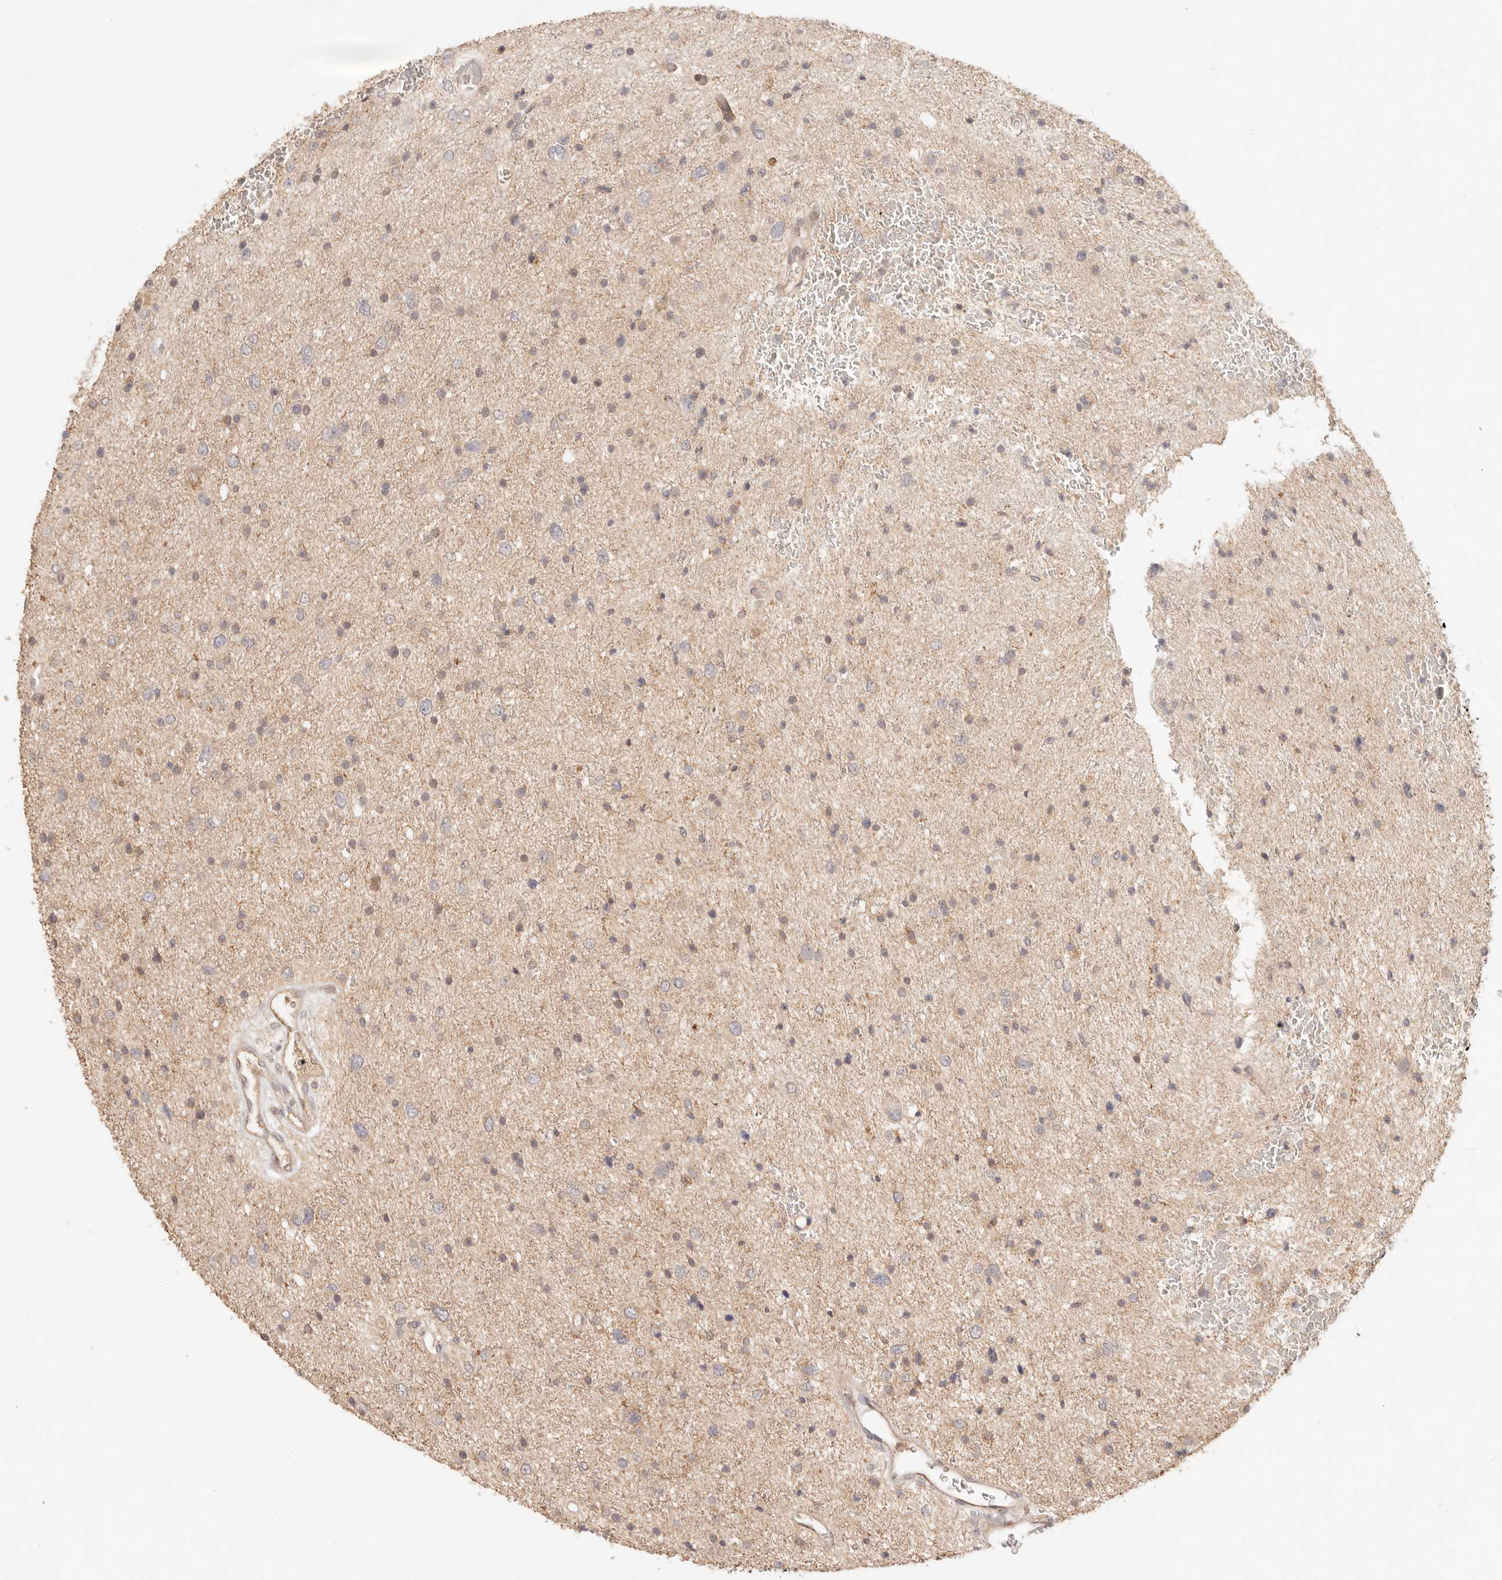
{"staining": {"intensity": "weak", "quantity": "25%-75%", "location": "cytoplasmic/membranous"}, "tissue": "glioma", "cell_type": "Tumor cells", "image_type": "cancer", "snomed": [{"axis": "morphology", "description": "Glioma, malignant, Low grade"}, {"axis": "topography", "description": "Brain"}], "caption": "Malignant low-grade glioma tissue shows weak cytoplasmic/membranous expression in approximately 25%-75% of tumor cells, visualized by immunohistochemistry.", "gene": "PHLDA3", "patient": {"sex": "female", "age": 37}}